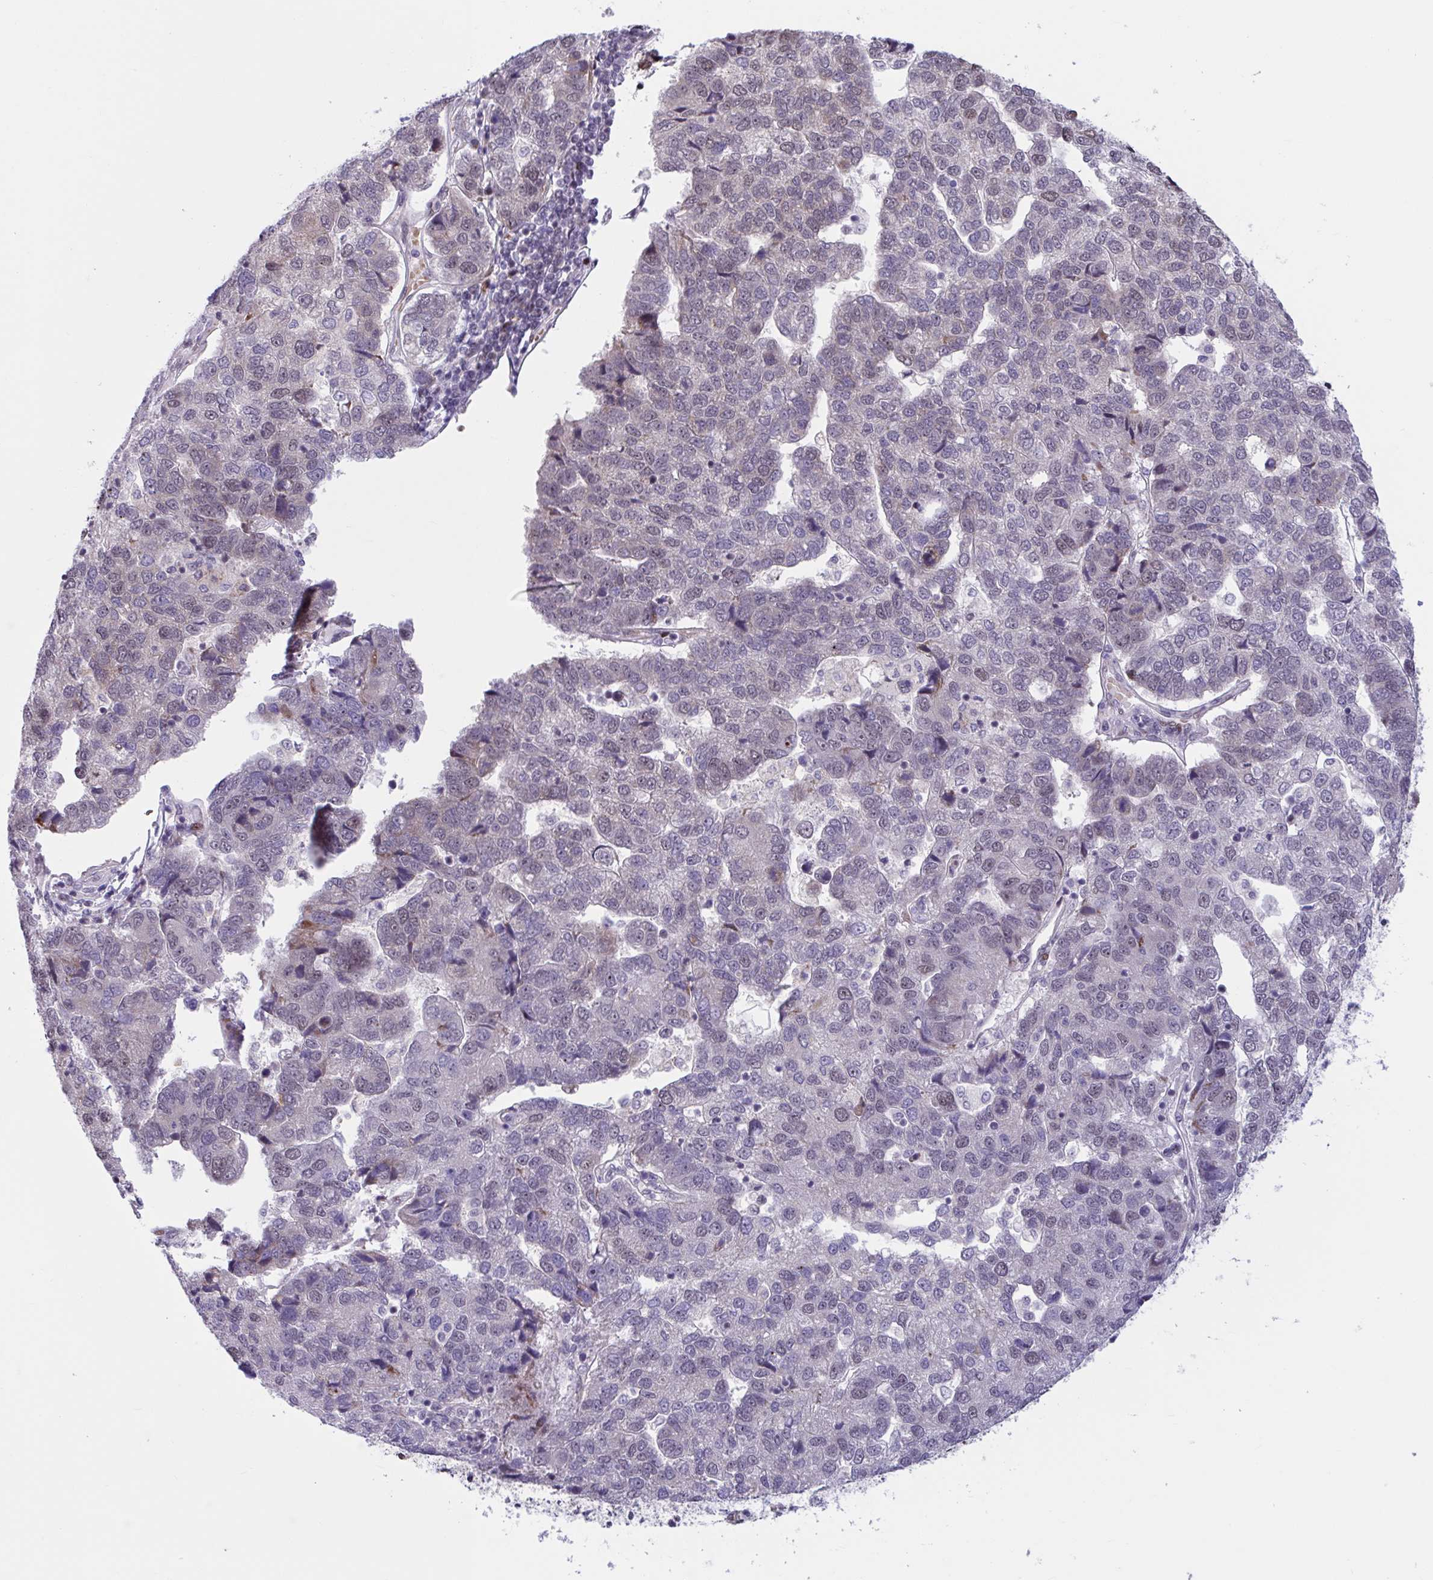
{"staining": {"intensity": "moderate", "quantity": "<25%", "location": "nuclear"}, "tissue": "pancreatic cancer", "cell_type": "Tumor cells", "image_type": "cancer", "snomed": [{"axis": "morphology", "description": "Adenocarcinoma, NOS"}, {"axis": "topography", "description": "Pancreas"}], "caption": "The histopathology image exhibits staining of pancreatic cancer (adenocarcinoma), revealing moderate nuclear protein staining (brown color) within tumor cells. The protein of interest is stained brown, and the nuclei are stained in blue (DAB IHC with brightfield microscopy, high magnification).", "gene": "RBL1", "patient": {"sex": "female", "age": 61}}